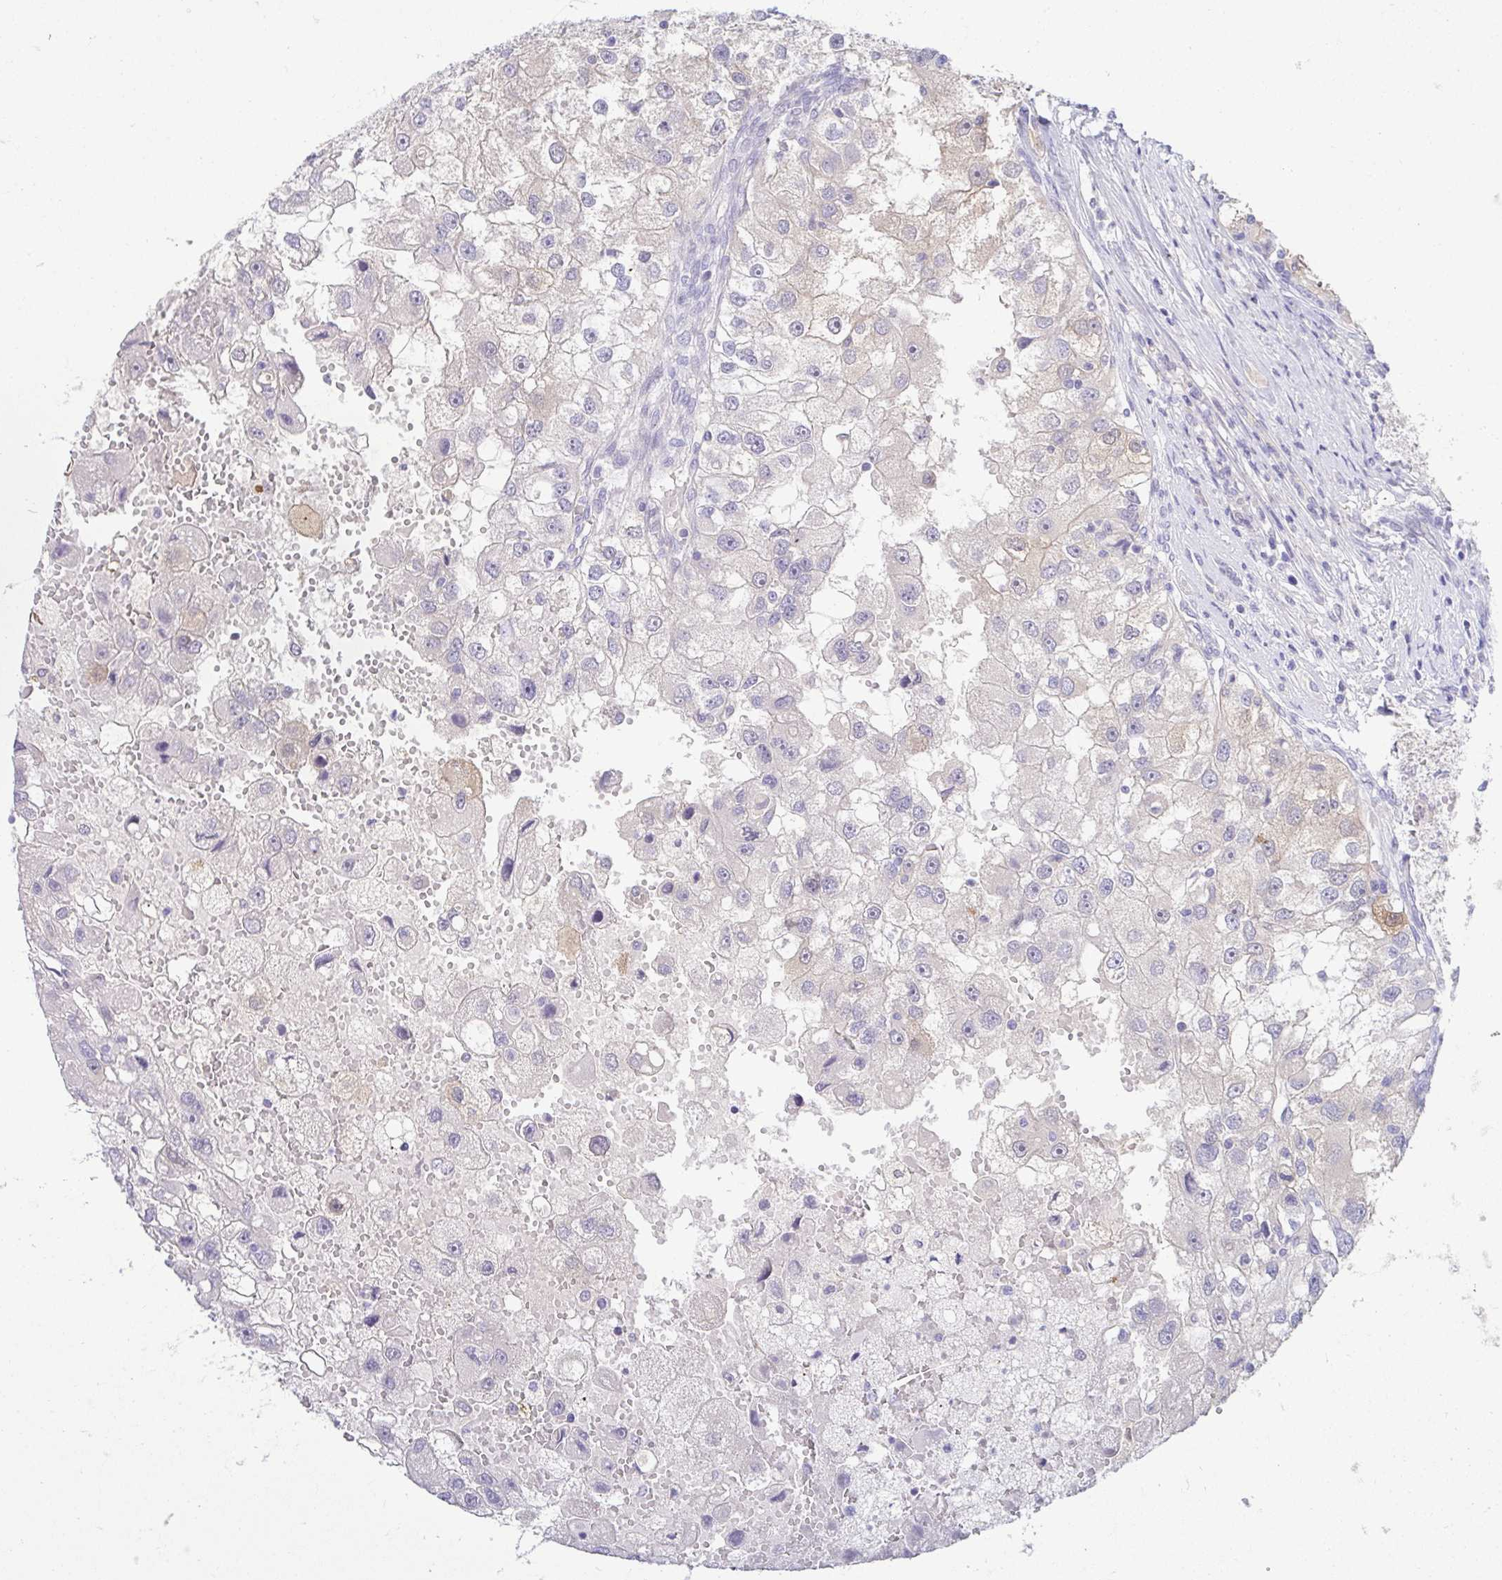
{"staining": {"intensity": "negative", "quantity": "none", "location": "none"}, "tissue": "renal cancer", "cell_type": "Tumor cells", "image_type": "cancer", "snomed": [{"axis": "morphology", "description": "Adenocarcinoma, NOS"}, {"axis": "topography", "description": "Kidney"}], "caption": "The image demonstrates no staining of tumor cells in adenocarcinoma (renal).", "gene": "FABP3", "patient": {"sex": "male", "age": 63}}